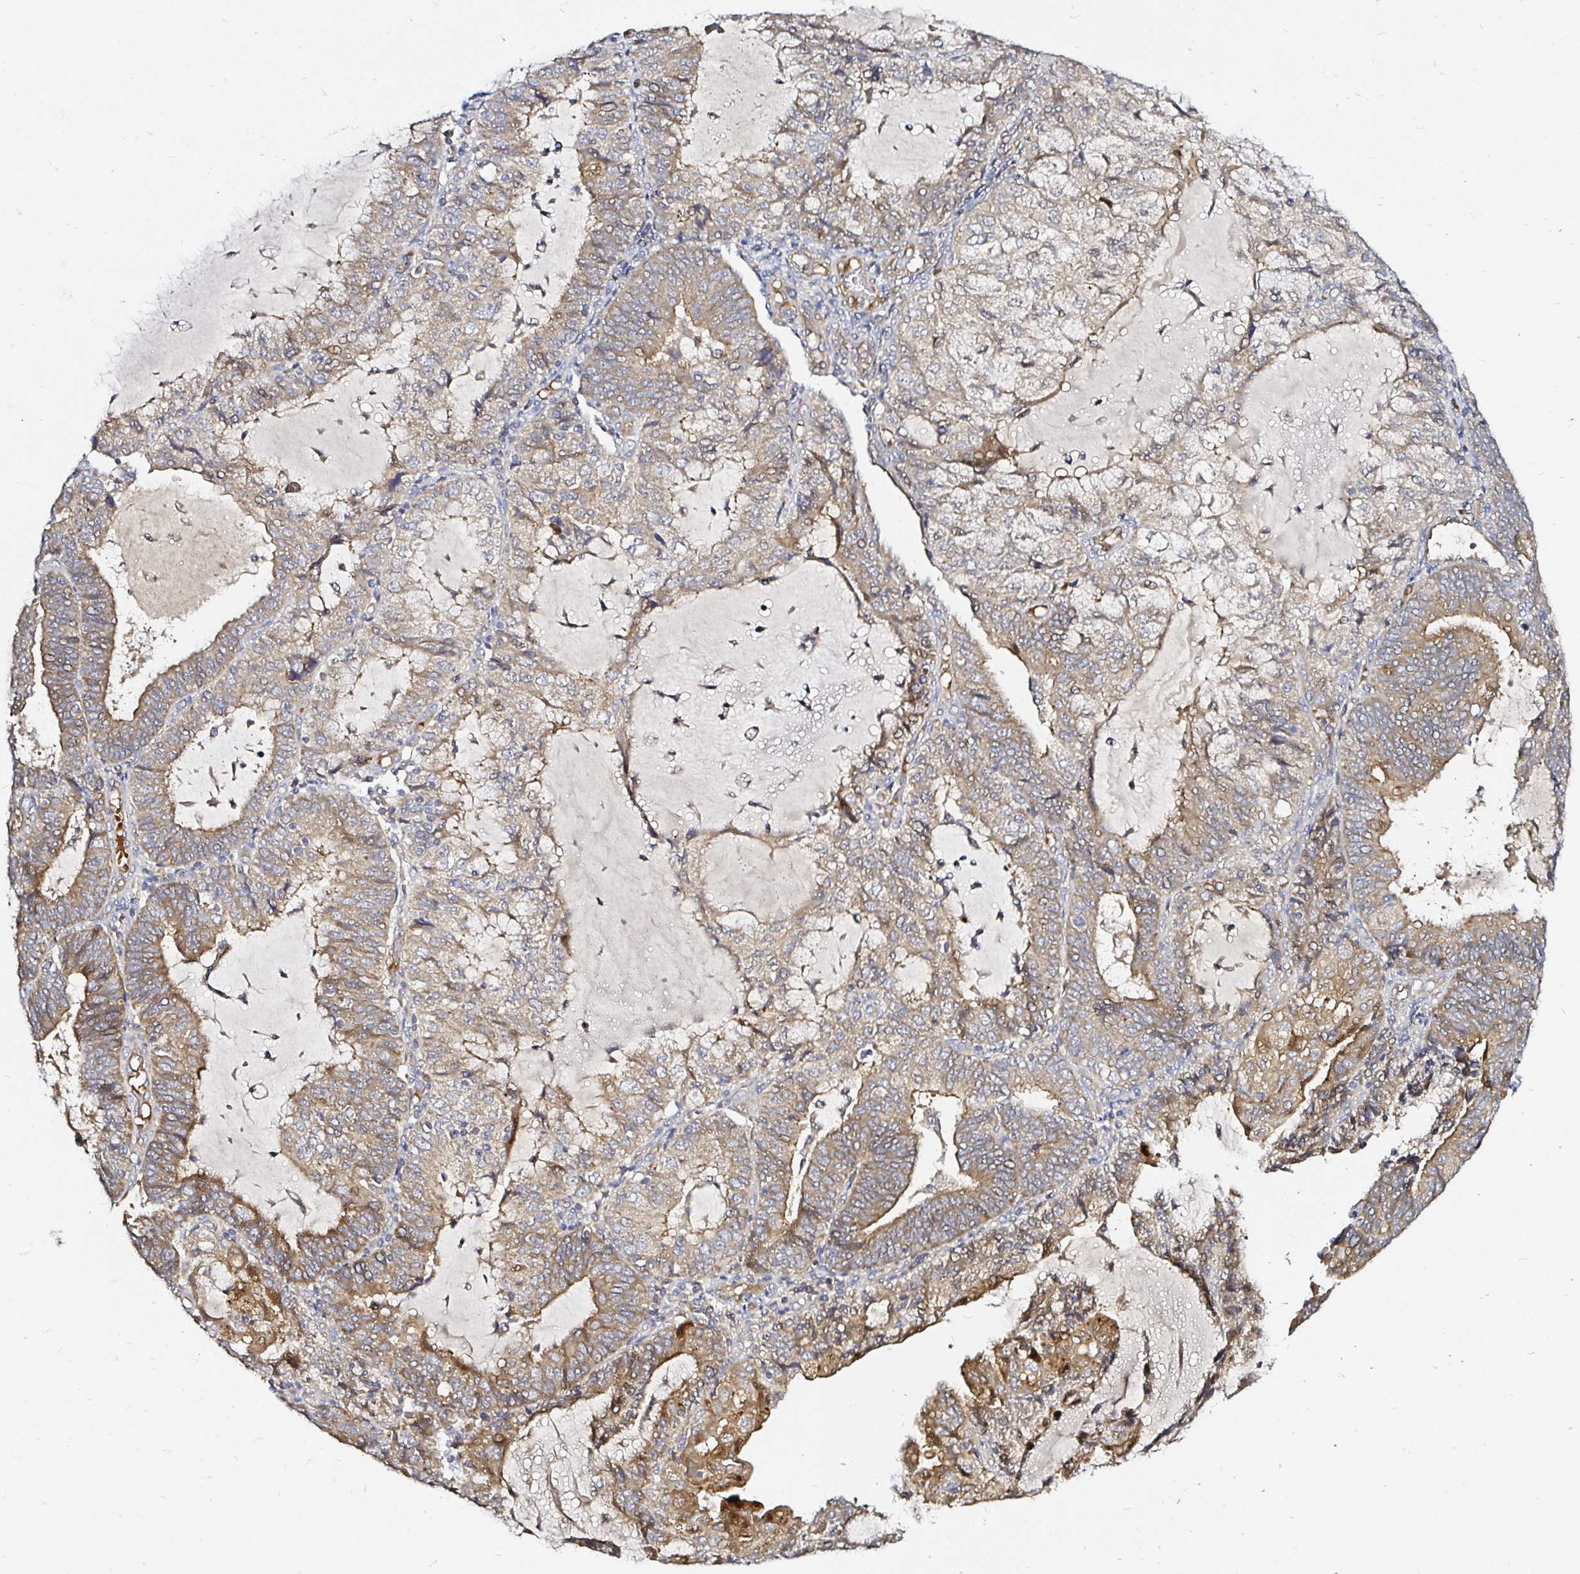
{"staining": {"intensity": "moderate", "quantity": ">75%", "location": "cytoplasmic/membranous"}, "tissue": "endometrial cancer", "cell_type": "Tumor cells", "image_type": "cancer", "snomed": [{"axis": "morphology", "description": "Adenocarcinoma, NOS"}, {"axis": "topography", "description": "Endometrium"}], "caption": "Immunohistochemical staining of endometrial cancer reveals moderate cytoplasmic/membranous protein expression in about >75% of tumor cells. (DAB (3,3'-diaminobenzidine) IHC with brightfield microscopy, high magnification).", "gene": "ARHGEF37", "patient": {"sex": "female", "age": 81}}